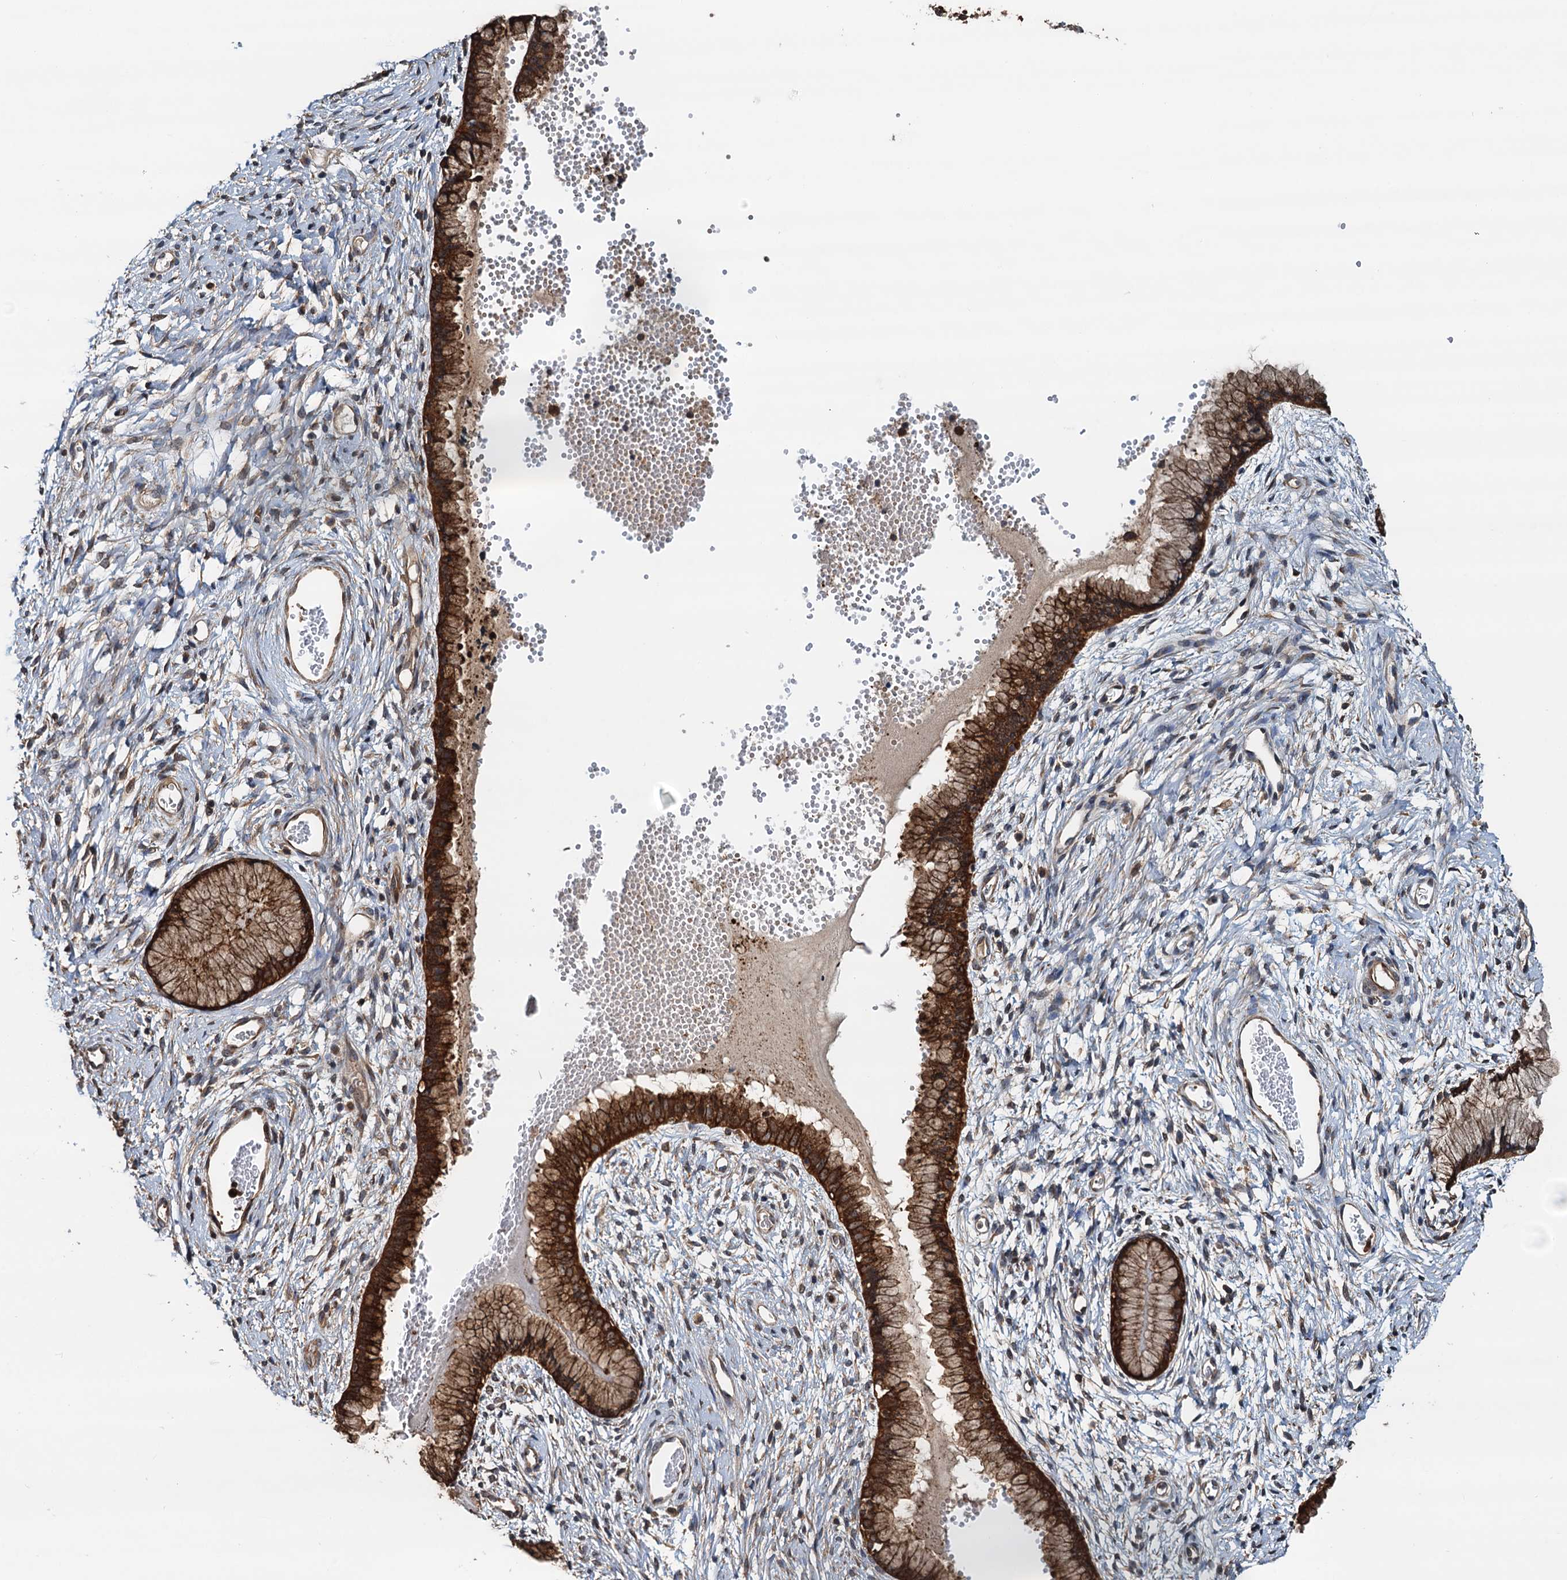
{"staining": {"intensity": "strong", "quantity": ">75%", "location": "cytoplasmic/membranous"}, "tissue": "cervix", "cell_type": "Glandular cells", "image_type": "normal", "snomed": [{"axis": "morphology", "description": "Normal tissue, NOS"}, {"axis": "topography", "description": "Cervix"}], "caption": "Cervix stained with IHC exhibits strong cytoplasmic/membranous positivity in approximately >75% of glandular cells. (Brightfield microscopy of DAB IHC at high magnification).", "gene": "USP6NL", "patient": {"sex": "female", "age": 42}}